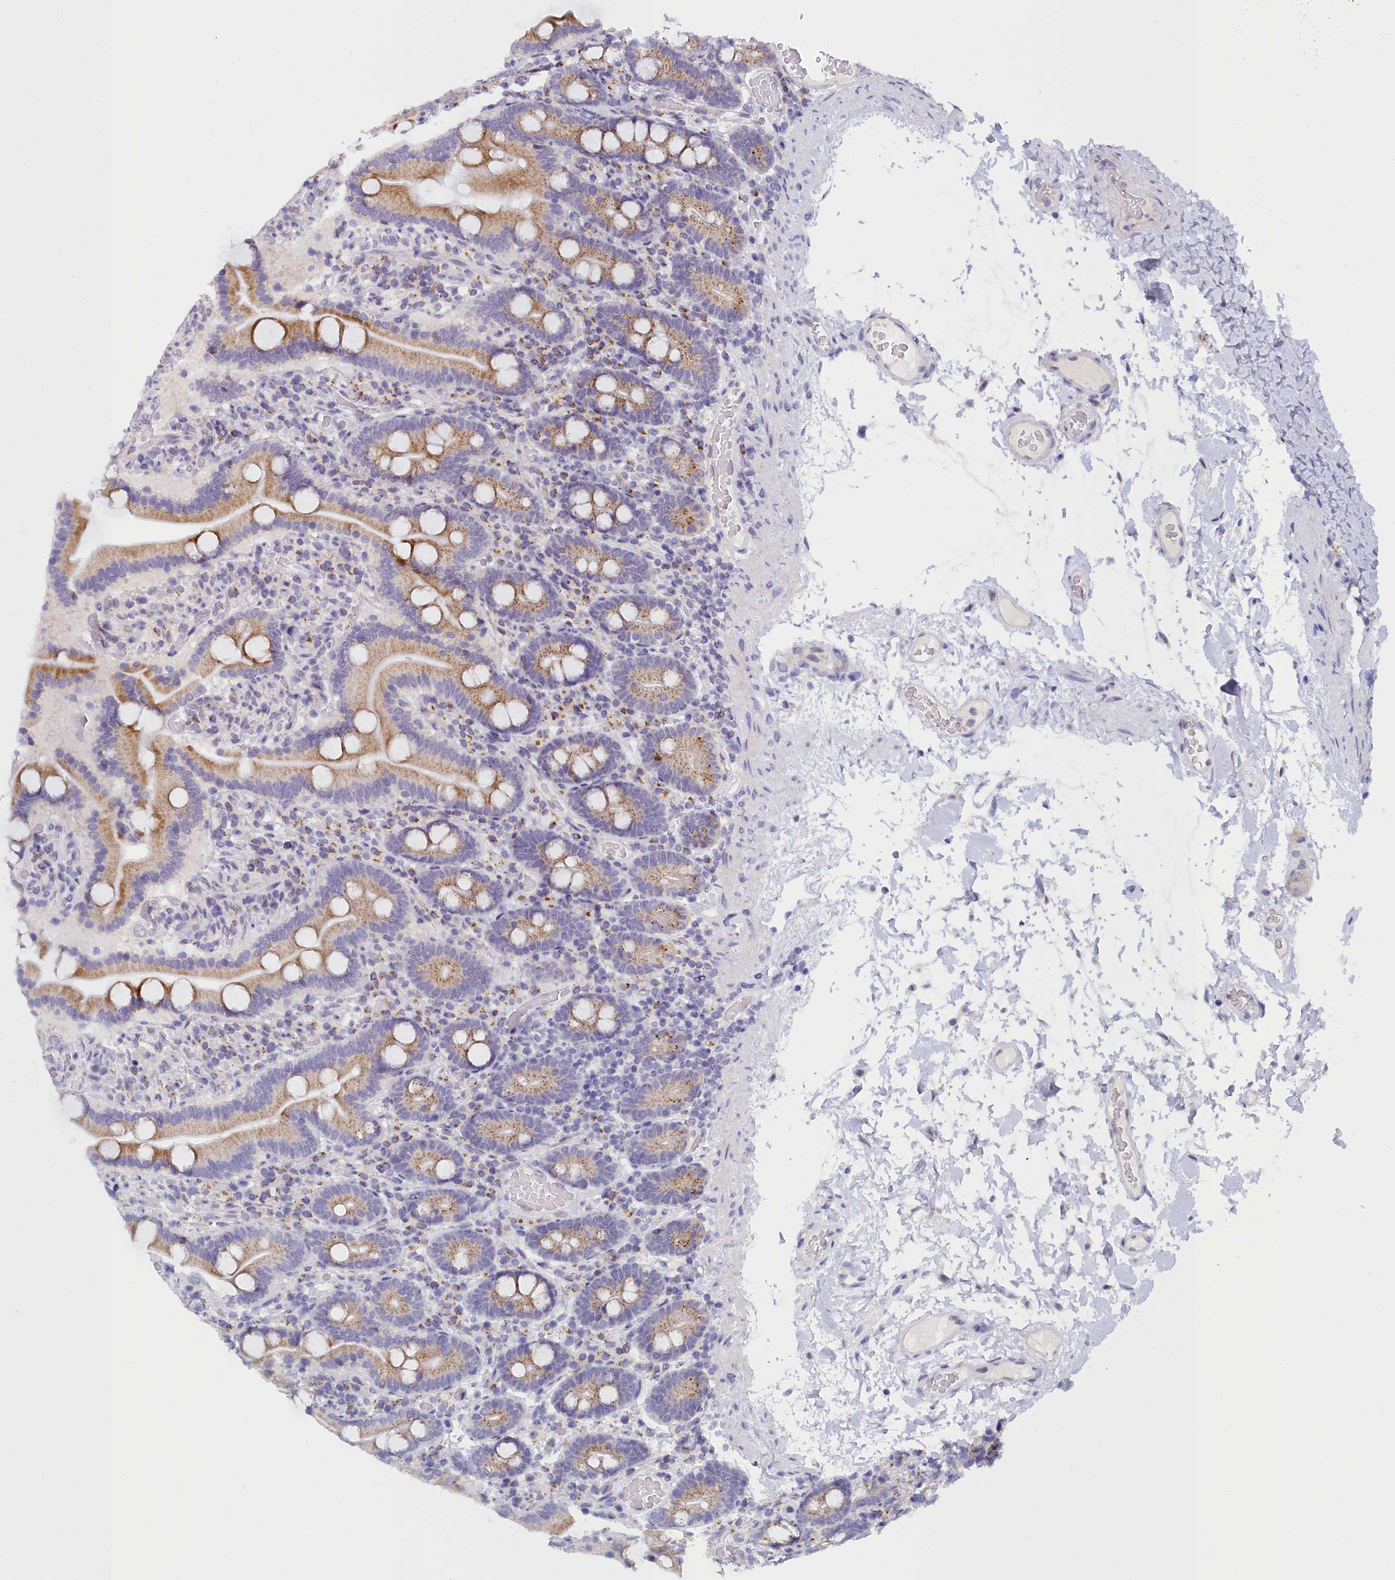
{"staining": {"intensity": "moderate", "quantity": "25%-75%", "location": "cytoplasmic/membranous"}, "tissue": "duodenum", "cell_type": "Glandular cells", "image_type": "normal", "snomed": [{"axis": "morphology", "description": "Normal tissue, NOS"}, {"axis": "topography", "description": "Duodenum"}], "caption": "This is a histology image of immunohistochemistry (IHC) staining of normal duodenum, which shows moderate staining in the cytoplasmic/membranous of glandular cells.", "gene": "WDPCP", "patient": {"sex": "male", "age": 55}}